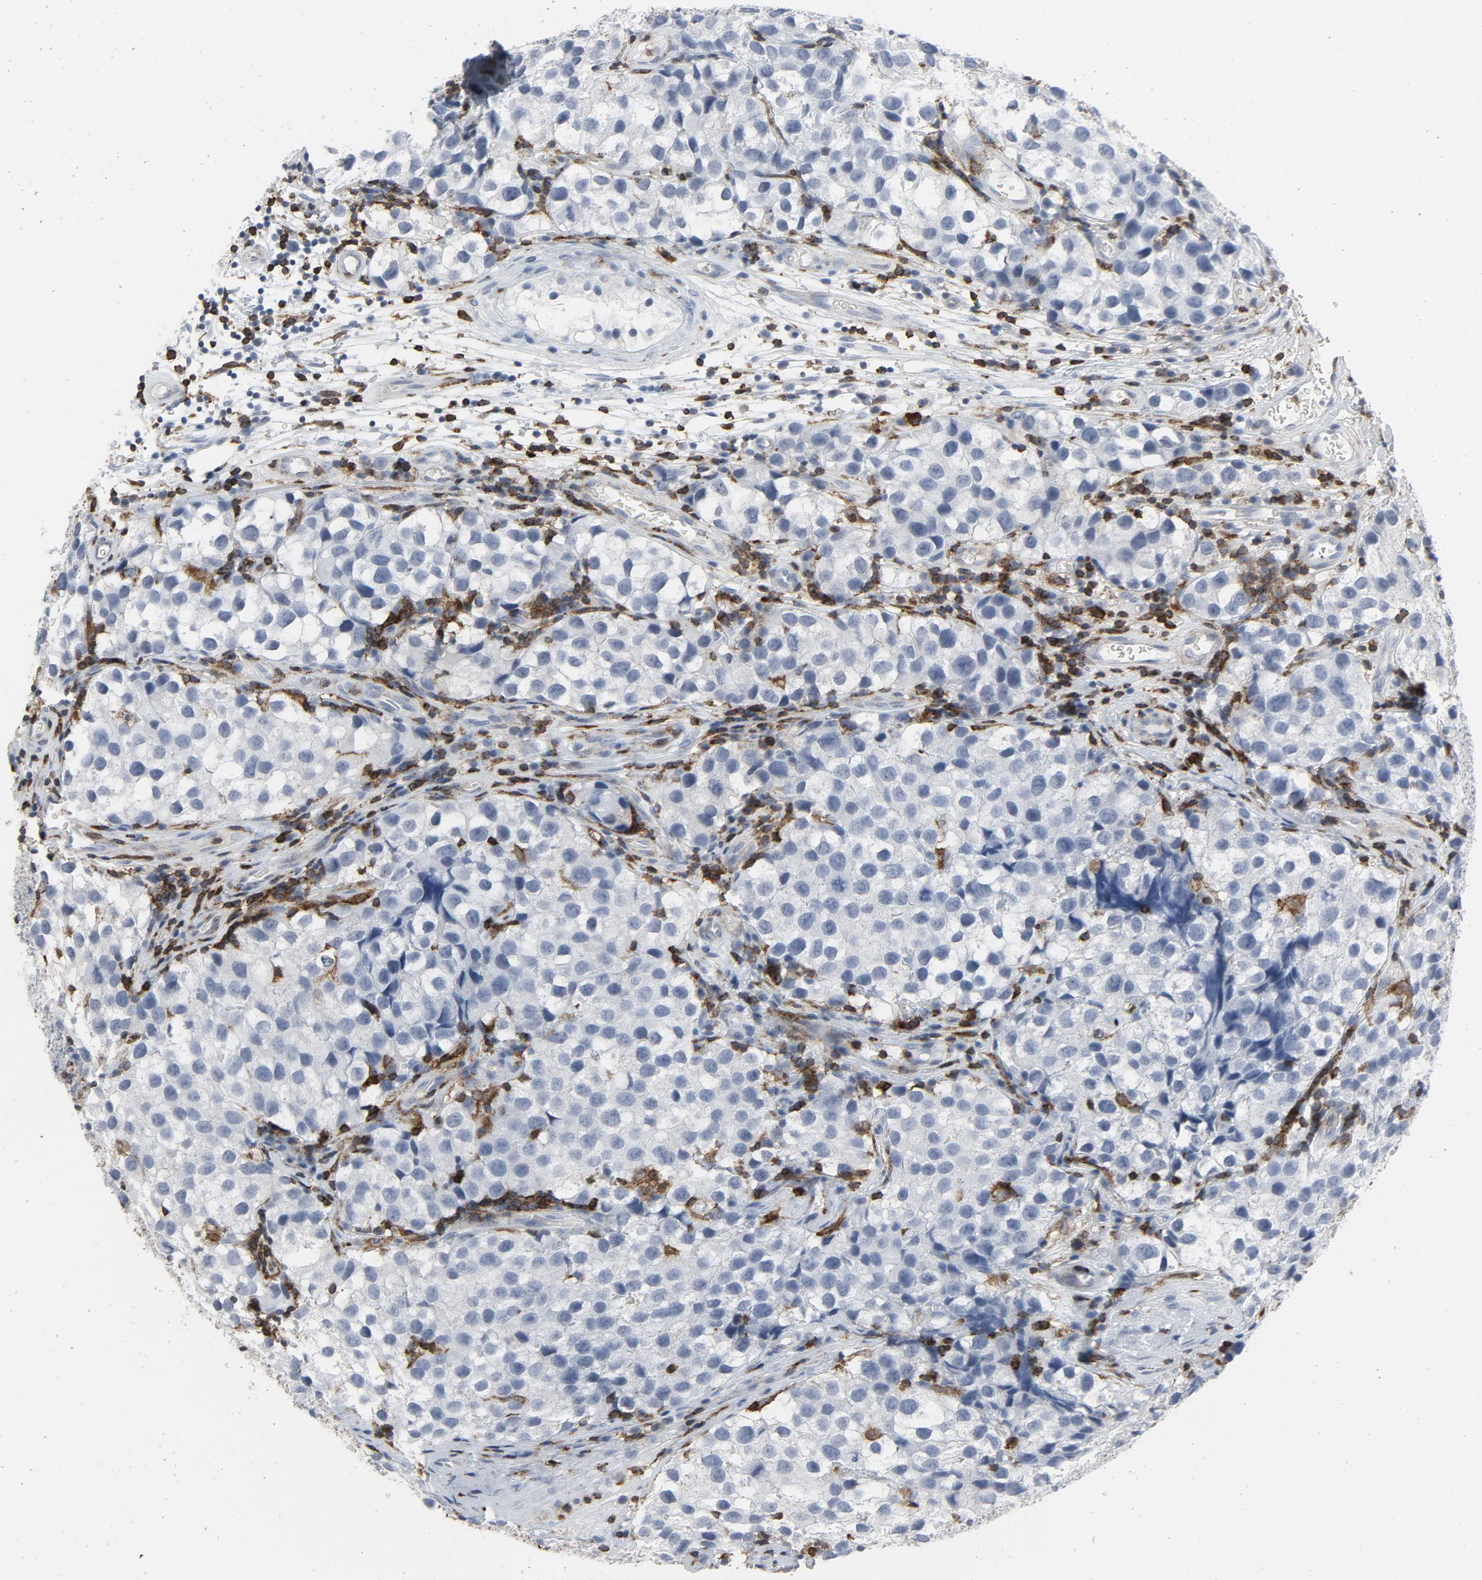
{"staining": {"intensity": "negative", "quantity": "none", "location": "none"}, "tissue": "testis cancer", "cell_type": "Tumor cells", "image_type": "cancer", "snomed": [{"axis": "morphology", "description": "Seminoma, NOS"}, {"axis": "topography", "description": "Testis"}], "caption": "Immunohistochemistry (IHC) of human testis seminoma shows no staining in tumor cells. (Stains: DAB immunohistochemistry (IHC) with hematoxylin counter stain, Microscopy: brightfield microscopy at high magnification).", "gene": "LCP2", "patient": {"sex": "male", "age": 39}}